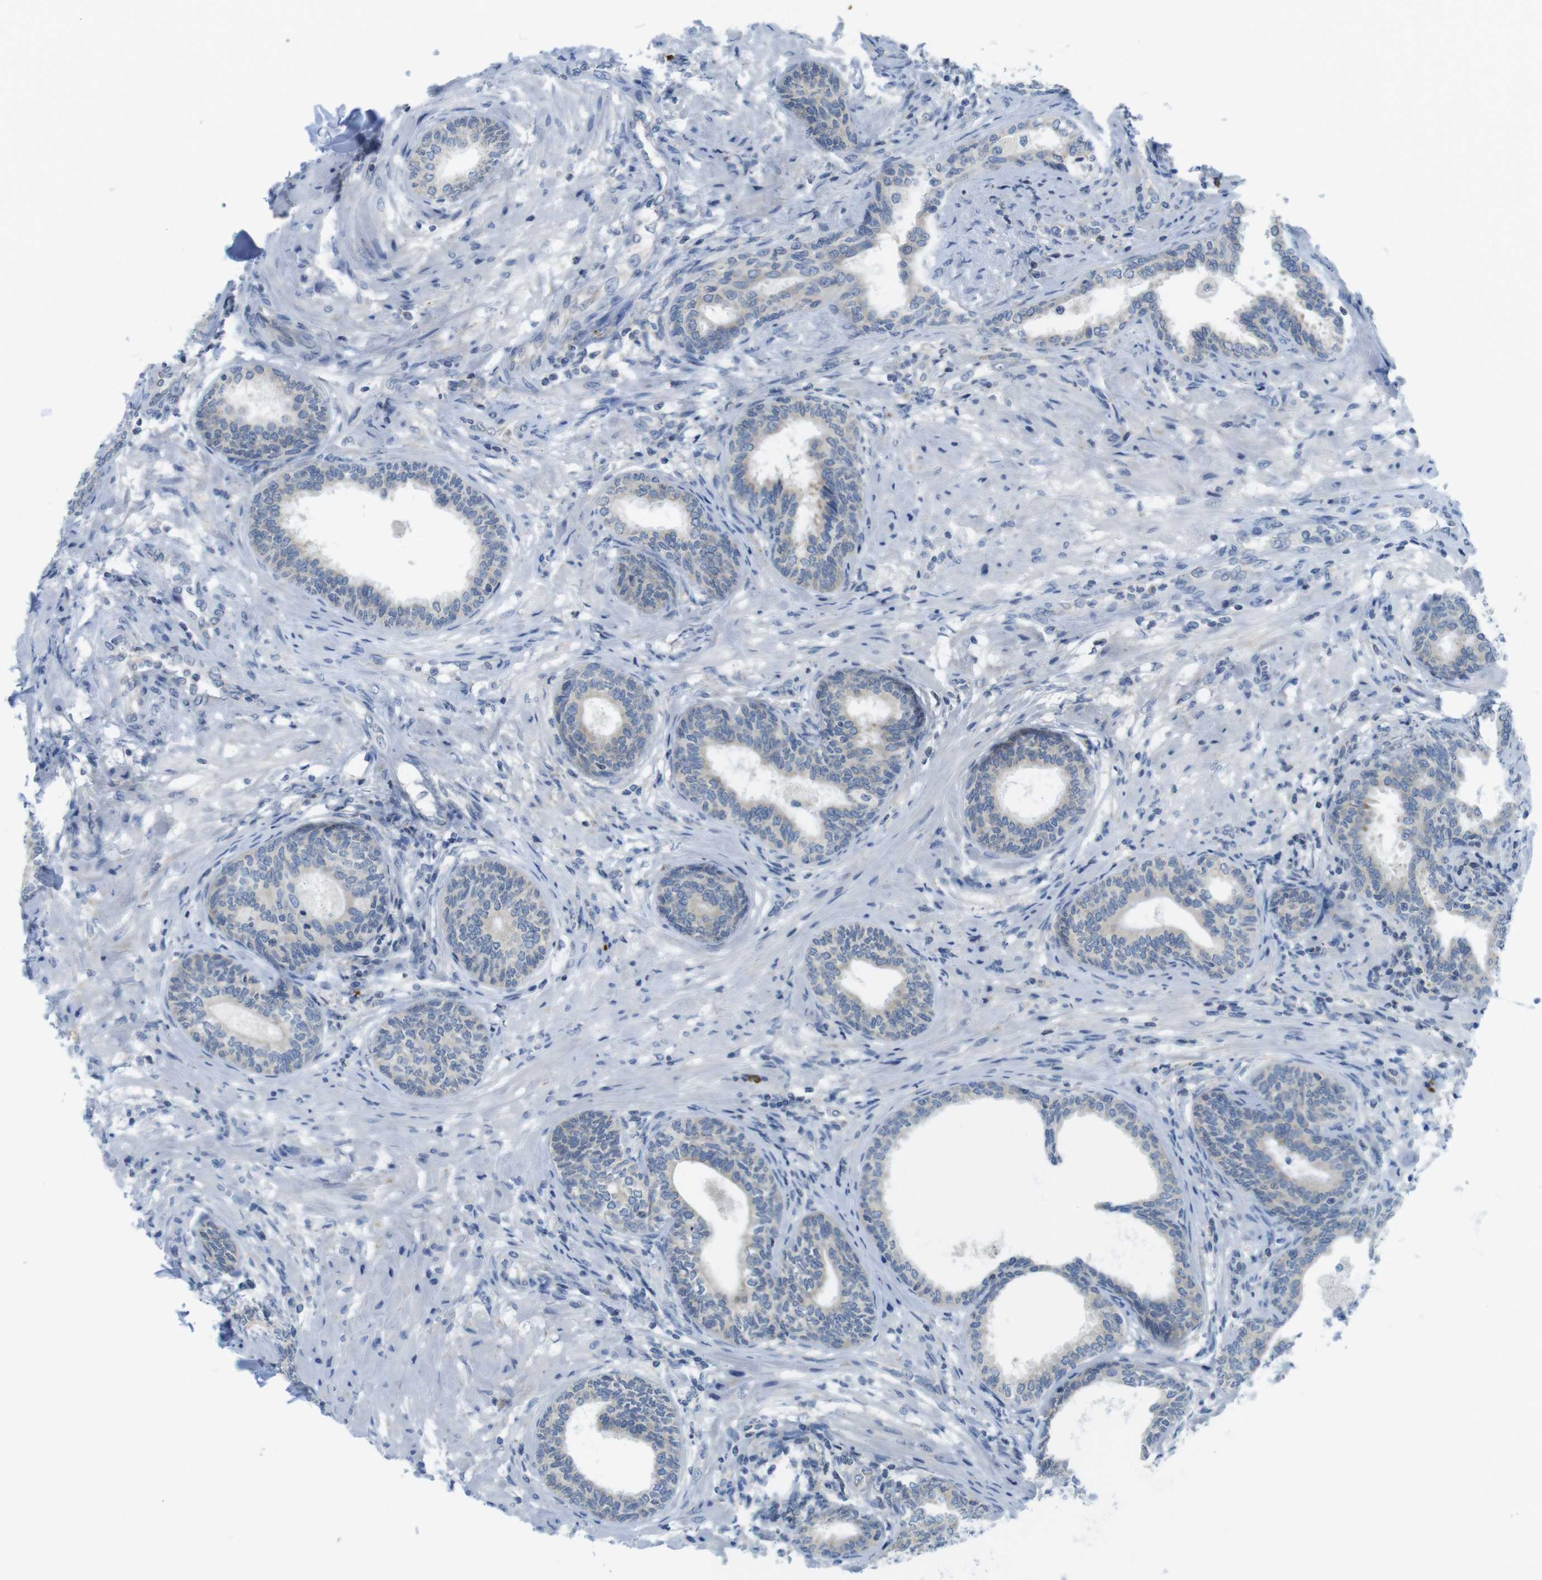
{"staining": {"intensity": "weak", "quantity": "25%-75%", "location": "cytoplasmic/membranous"}, "tissue": "prostate", "cell_type": "Glandular cells", "image_type": "normal", "snomed": [{"axis": "morphology", "description": "Normal tissue, NOS"}, {"axis": "topography", "description": "Prostate"}], "caption": "Immunohistochemical staining of unremarkable human prostate demonstrates 25%-75% levels of weak cytoplasmic/membranous protein staining in approximately 25%-75% of glandular cells. Nuclei are stained in blue.", "gene": "CLPTM1L", "patient": {"sex": "male", "age": 76}}